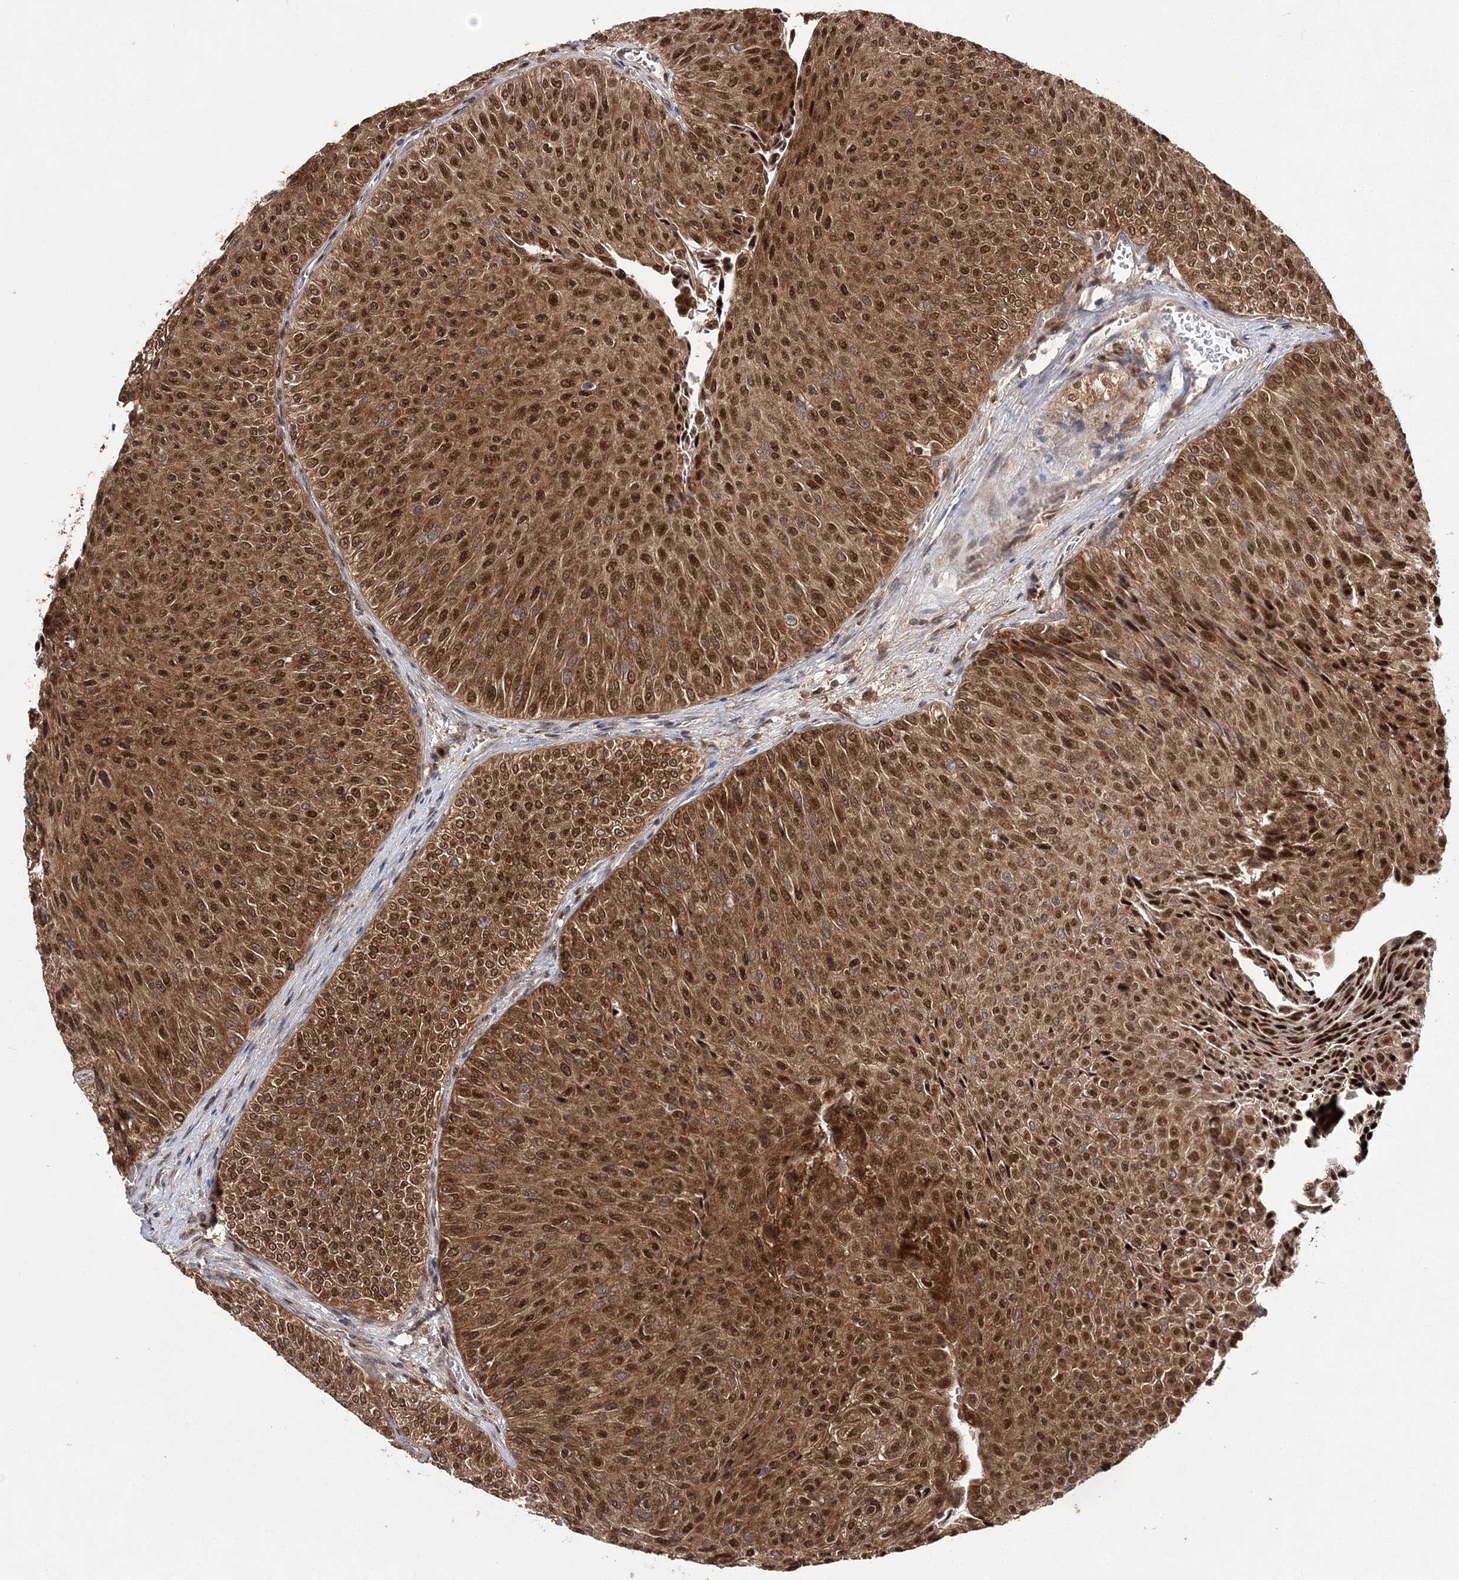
{"staining": {"intensity": "strong", "quantity": ">75%", "location": "cytoplasmic/membranous,nuclear"}, "tissue": "urothelial cancer", "cell_type": "Tumor cells", "image_type": "cancer", "snomed": [{"axis": "morphology", "description": "Urothelial carcinoma, Low grade"}, {"axis": "topography", "description": "Urinary bladder"}], "caption": "Approximately >75% of tumor cells in human urothelial cancer display strong cytoplasmic/membranous and nuclear protein positivity as visualized by brown immunohistochemical staining.", "gene": "NIF3L1", "patient": {"sex": "male", "age": 78}}